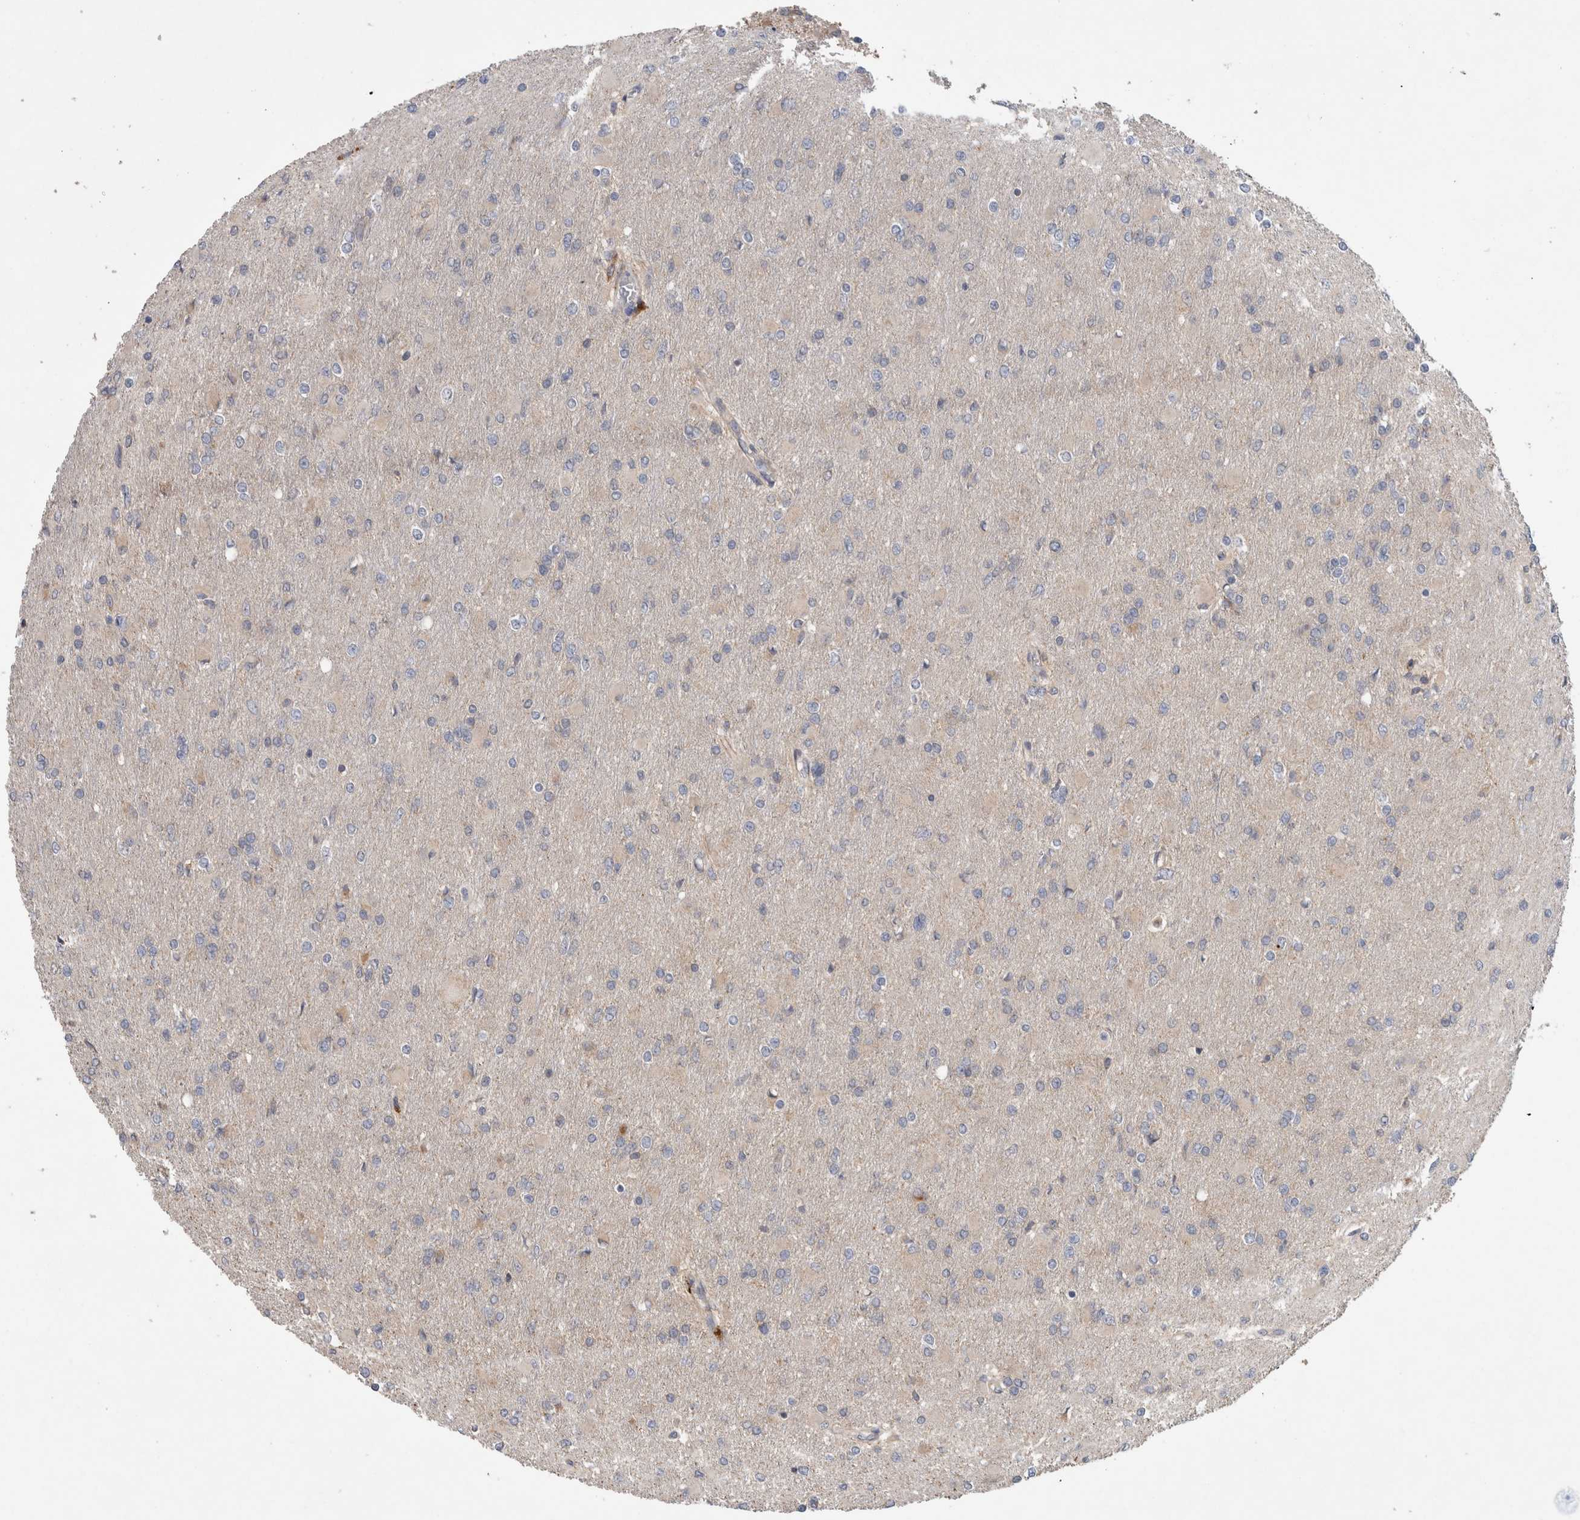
{"staining": {"intensity": "negative", "quantity": "none", "location": "none"}, "tissue": "glioma", "cell_type": "Tumor cells", "image_type": "cancer", "snomed": [{"axis": "morphology", "description": "Glioma, malignant, High grade"}, {"axis": "topography", "description": "Cerebral cortex"}], "caption": "A micrograph of glioma stained for a protein exhibits no brown staining in tumor cells.", "gene": "TARBP1", "patient": {"sex": "female", "age": 36}}